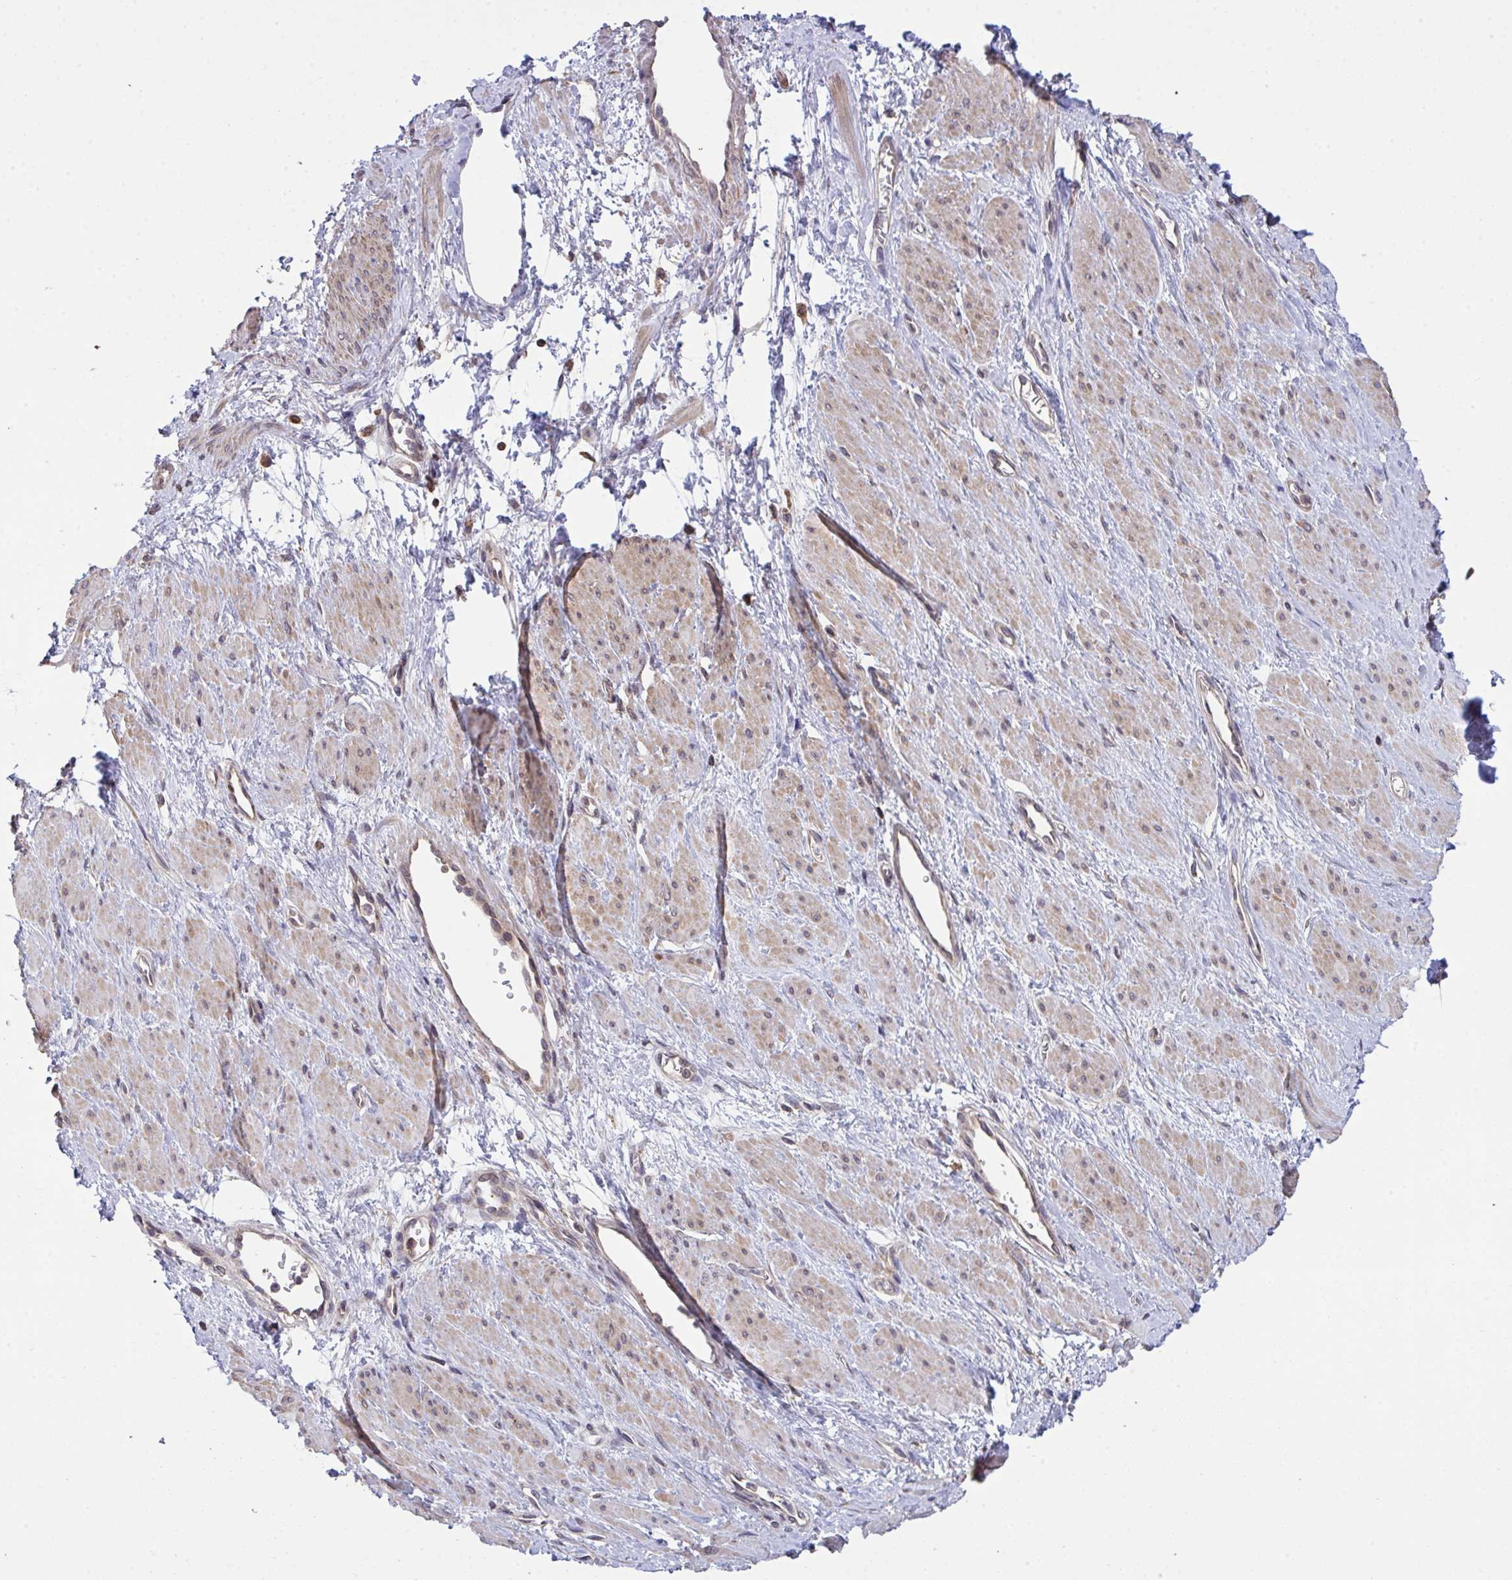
{"staining": {"intensity": "weak", "quantity": "25%-75%", "location": "cytoplasmic/membranous"}, "tissue": "smooth muscle", "cell_type": "Smooth muscle cells", "image_type": "normal", "snomed": [{"axis": "morphology", "description": "Normal tissue, NOS"}, {"axis": "topography", "description": "Smooth muscle"}, {"axis": "topography", "description": "Uterus"}], "caption": "Protein analysis of normal smooth muscle demonstrates weak cytoplasmic/membranous expression in approximately 25%-75% of smooth muscle cells.", "gene": "PPM1H", "patient": {"sex": "female", "age": 39}}